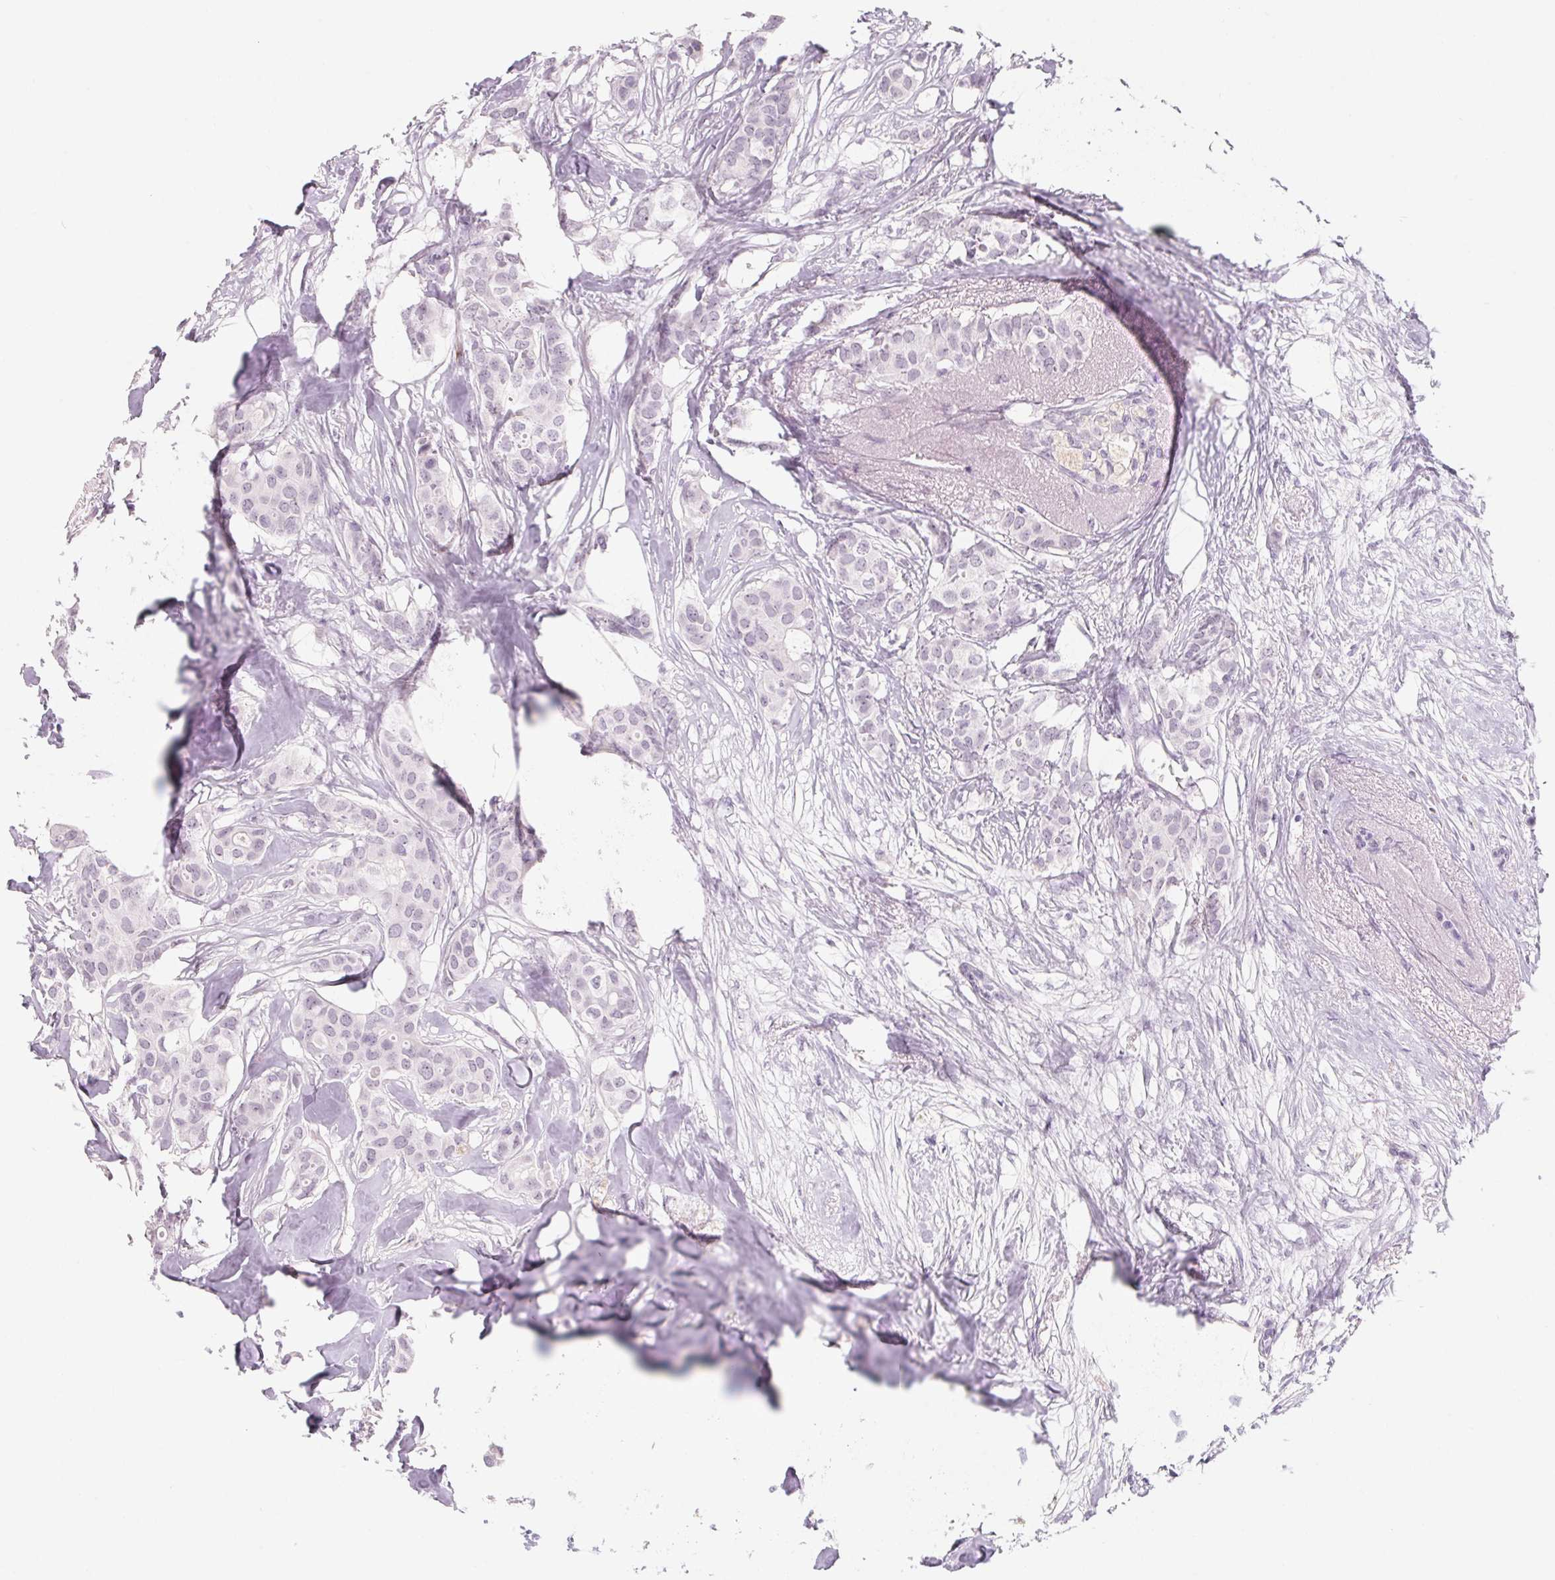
{"staining": {"intensity": "negative", "quantity": "none", "location": "none"}, "tissue": "breast cancer", "cell_type": "Tumor cells", "image_type": "cancer", "snomed": [{"axis": "morphology", "description": "Duct carcinoma"}, {"axis": "topography", "description": "Breast"}], "caption": "DAB (3,3'-diaminobenzidine) immunohistochemical staining of human breast invasive ductal carcinoma demonstrates no significant positivity in tumor cells.", "gene": "ZIC4", "patient": {"sex": "female", "age": 62}}